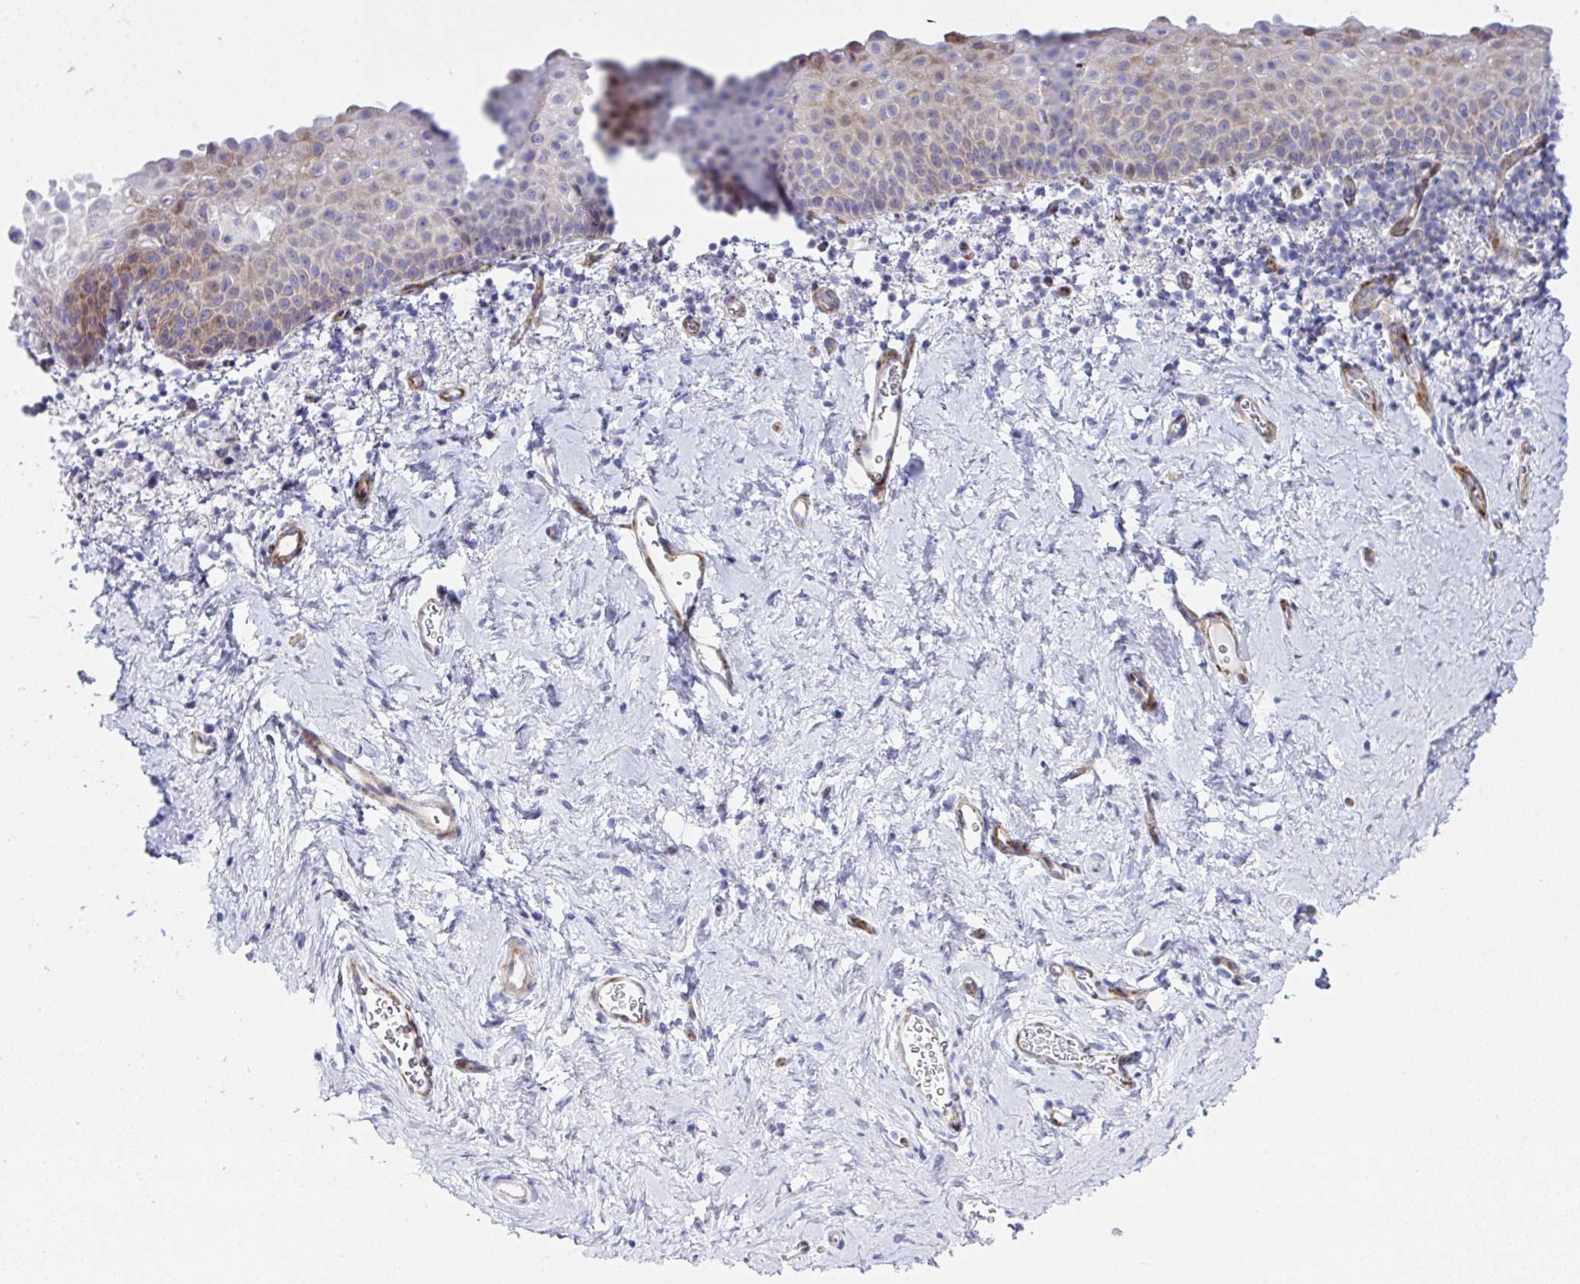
{"staining": {"intensity": "weak", "quantity": "25%-75%", "location": "cytoplasmic/membranous"}, "tissue": "vagina", "cell_type": "Squamous epithelial cells", "image_type": "normal", "snomed": [{"axis": "morphology", "description": "Normal tissue, NOS"}, {"axis": "topography", "description": "Vagina"}], "caption": "Immunohistochemistry (IHC) micrograph of normal vagina: human vagina stained using IHC exhibits low levels of weak protein expression localized specifically in the cytoplasmic/membranous of squamous epithelial cells, appearing as a cytoplasmic/membranous brown color.", "gene": "ZNF713", "patient": {"sex": "female", "age": 61}}